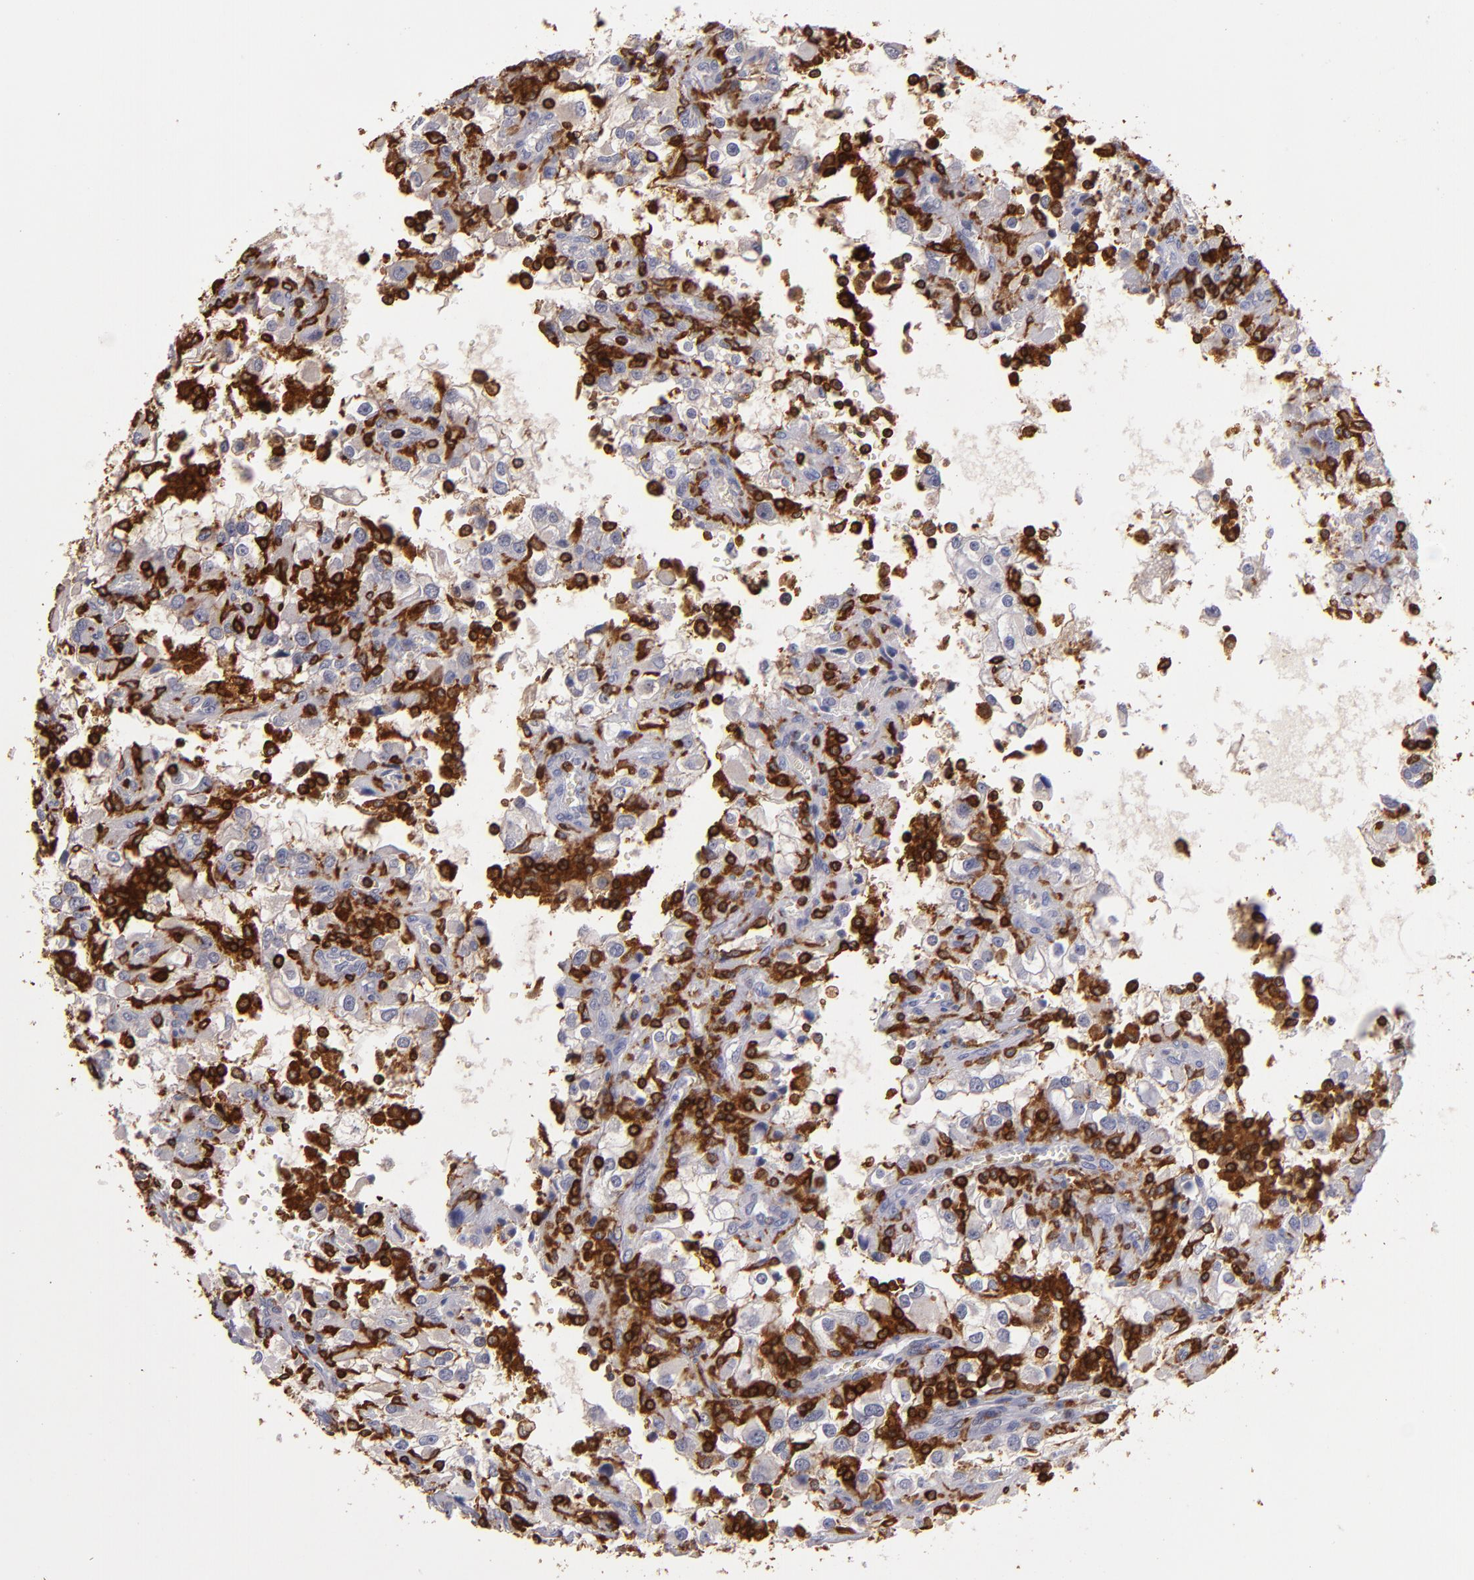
{"staining": {"intensity": "negative", "quantity": "none", "location": "none"}, "tissue": "renal cancer", "cell_type": "Tumor cells", "image_type": "cancer", "snomed": [{"axis": "morphology", "description": "Adenocarcinoma, NOS"}, {"axis": "topography", "description": "Kidney"}], "caption": "A high-resolution image shows immunohistochemistry staining of adenocarcinoma (renal), which demonstrates no significant positivity in tumor cells.", "gene": "WAS", "patient": {"sex": "female", "age": 52}}